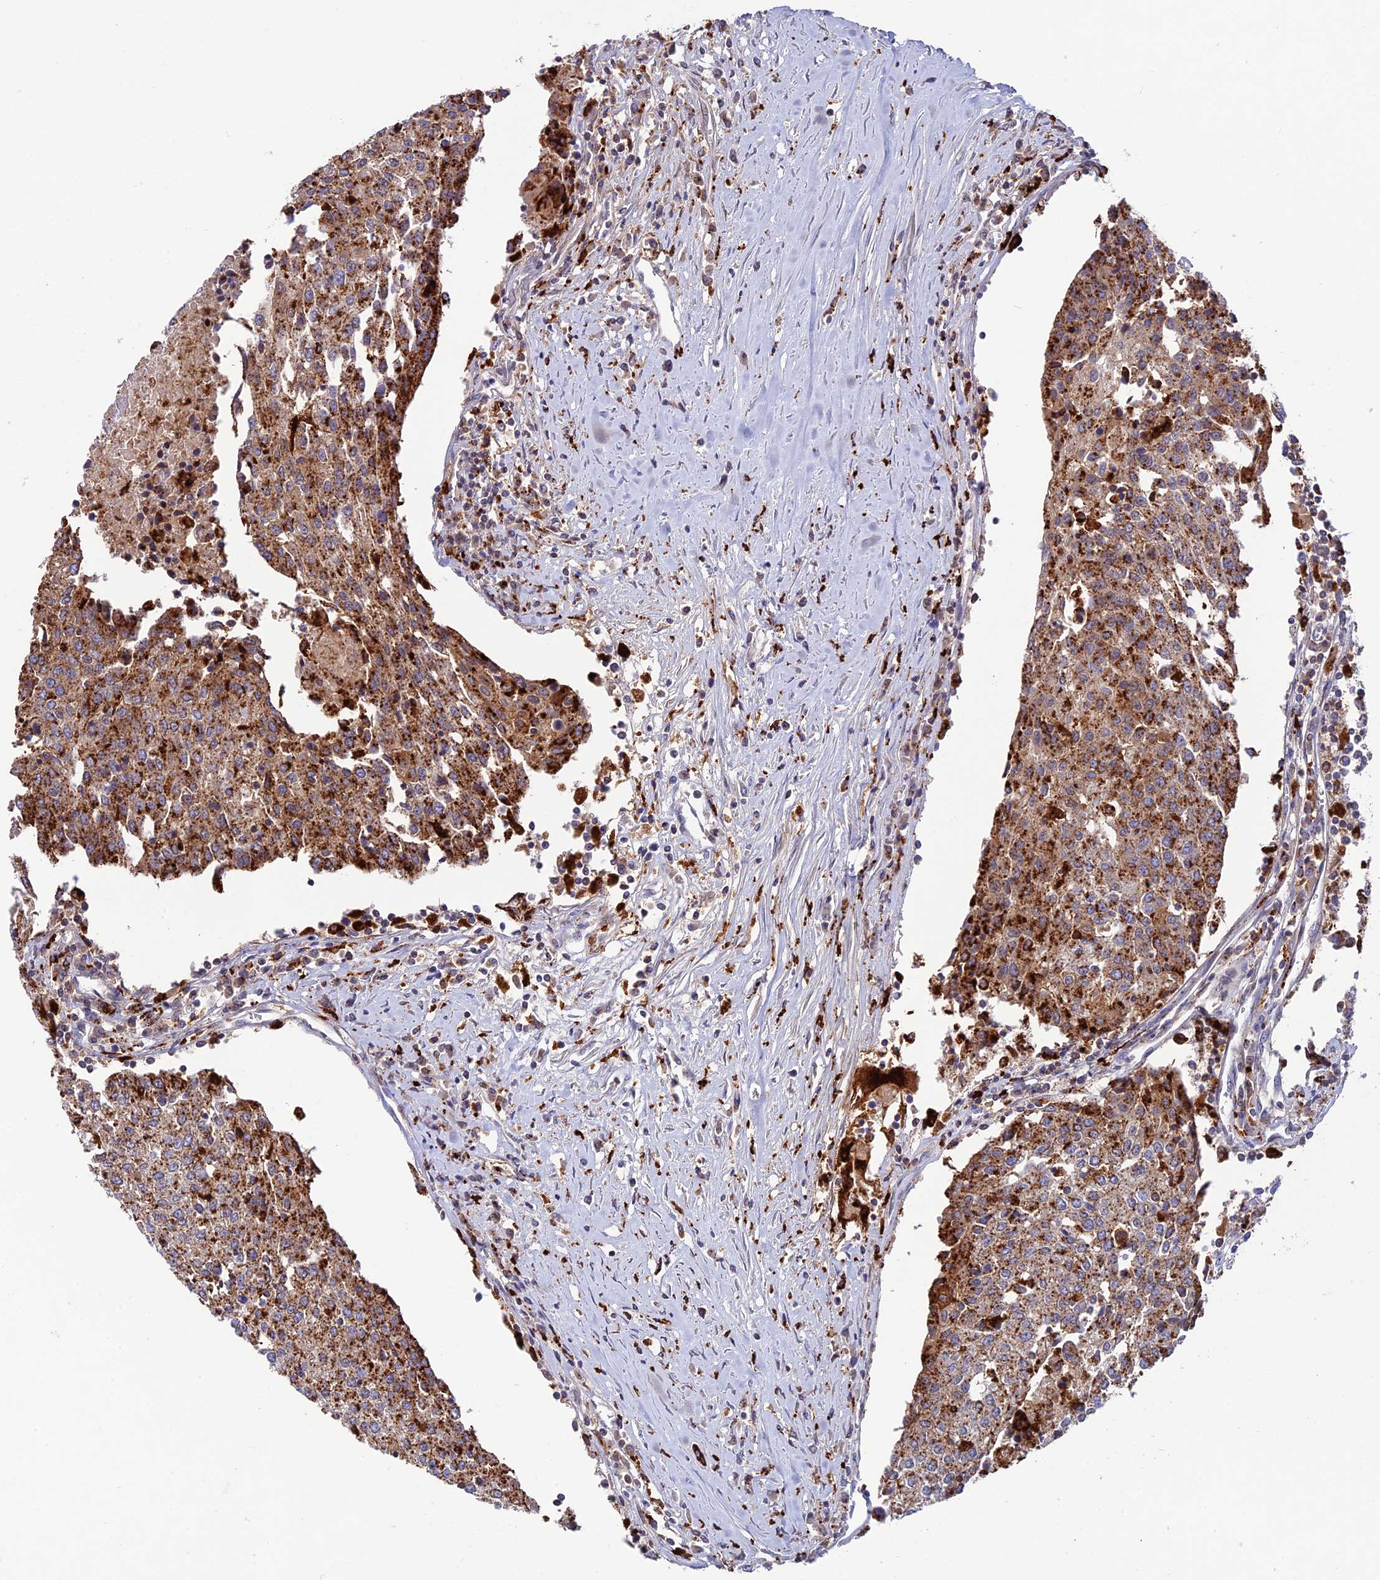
{"staining": {"intensity": "strong", "quantity": ">75%", "location": "cytoplasmic/membranous"}, "tissue": "urothelial cancer", "cell_type": "Tumor cells", "image_type": "cancer", "snomed": [{"axis": "morphology", "description": "Urothelial carcinoma, High grade"}, {"axis": "topography", "description": "Urinary bladder"}], "caption": "Immunohistochemical staining of urothelial cancer shows high levels of strong cytoplasmic/membranous protein staining in about >75% of tumor cells.", "gene": "HIC1", "patient": {"sex": "female", "age": 85}}